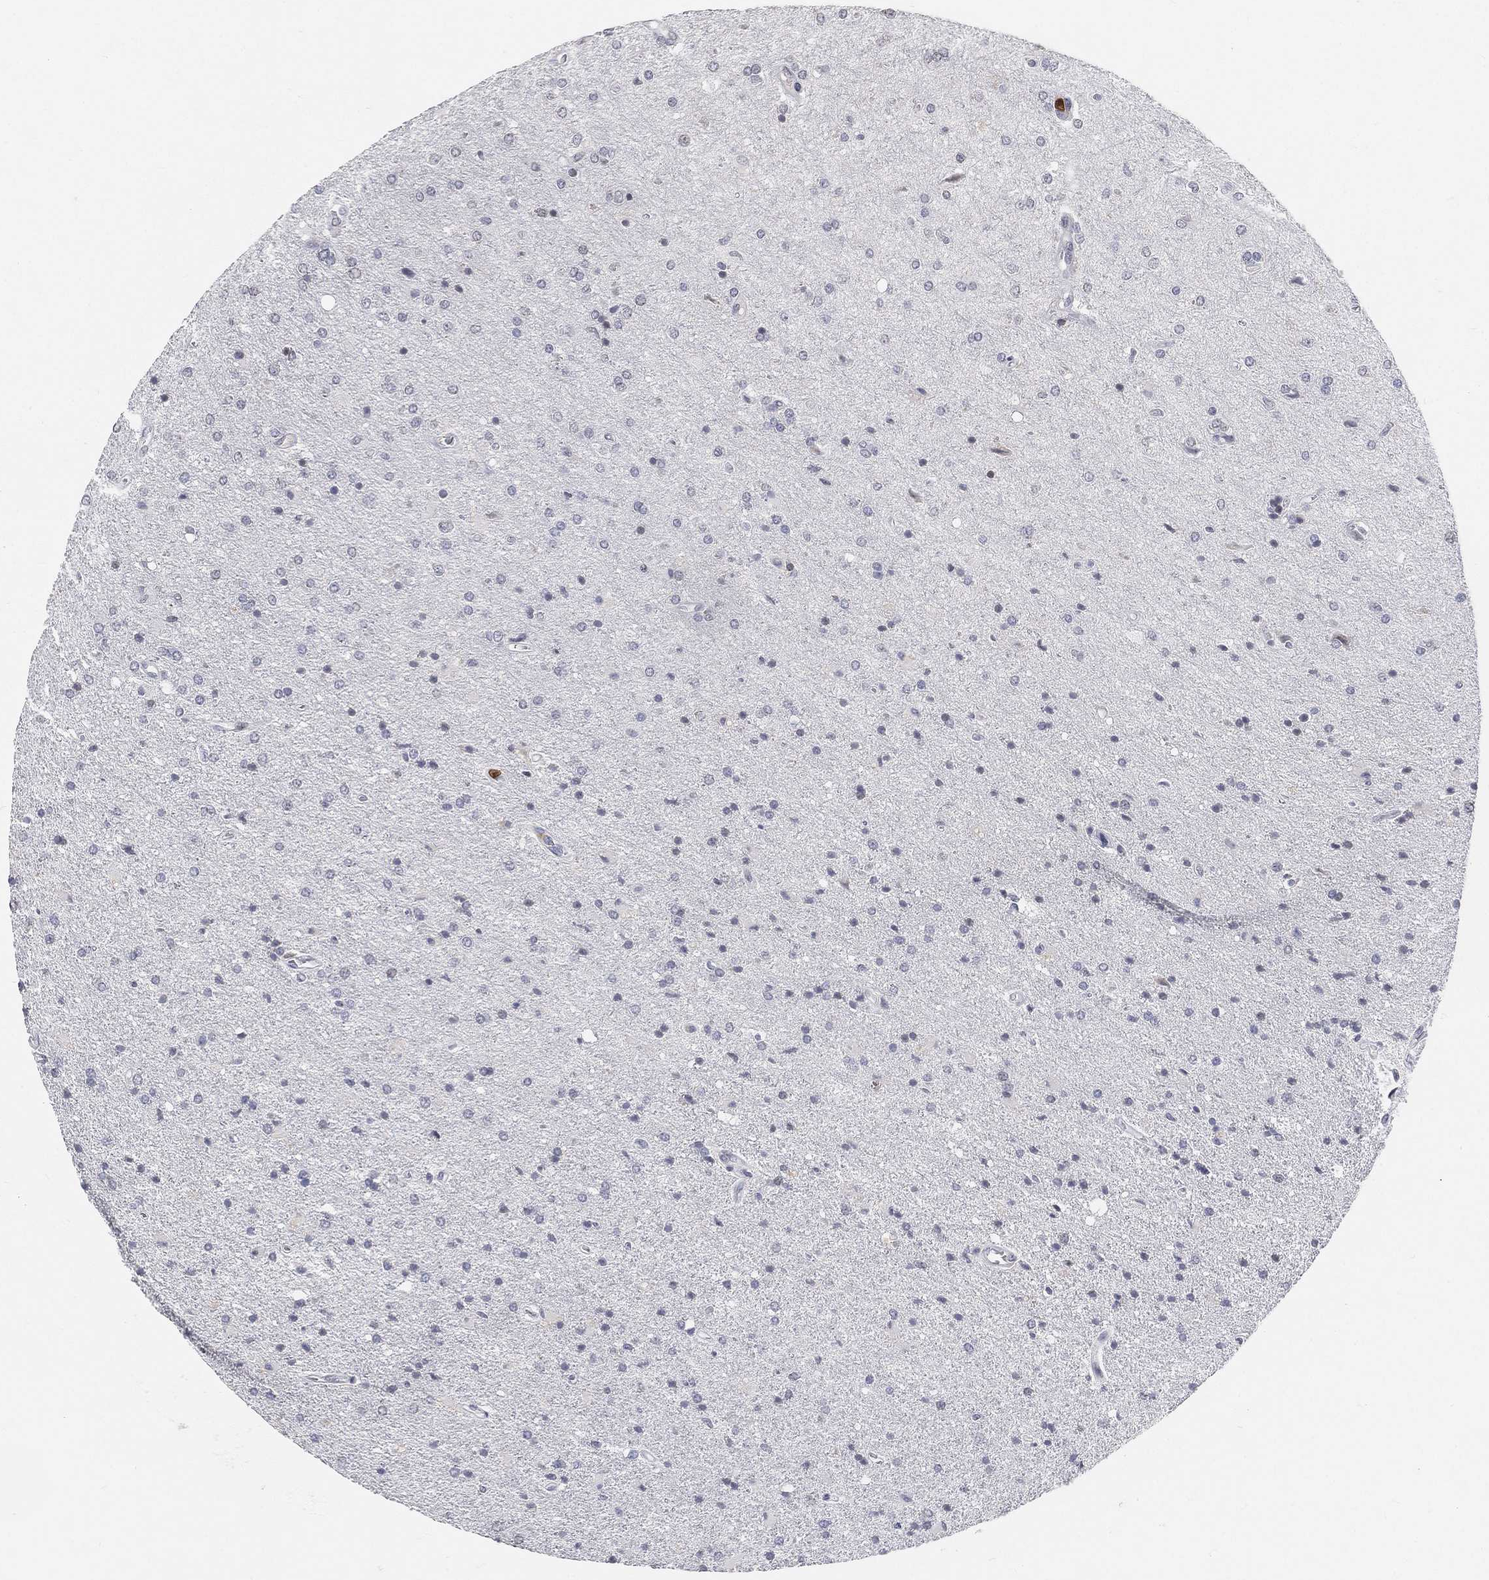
{"staining": {"intensity": "negative", "quantity": "none", "location": "none"}, "tissue": "glioma", "cell_type": "Tumor cells", "image_type": "cancer", "snomed": [{"axis": "morphology", "description": "Glioma, malignant, High grade"}, {"axis": "topography", "description": "Cerebral cortex"}], "caption": "There is no significant expression in tumor cells of glioma.", "gene": "ARG1", "patient": {"sex": "male", "age": 70}}